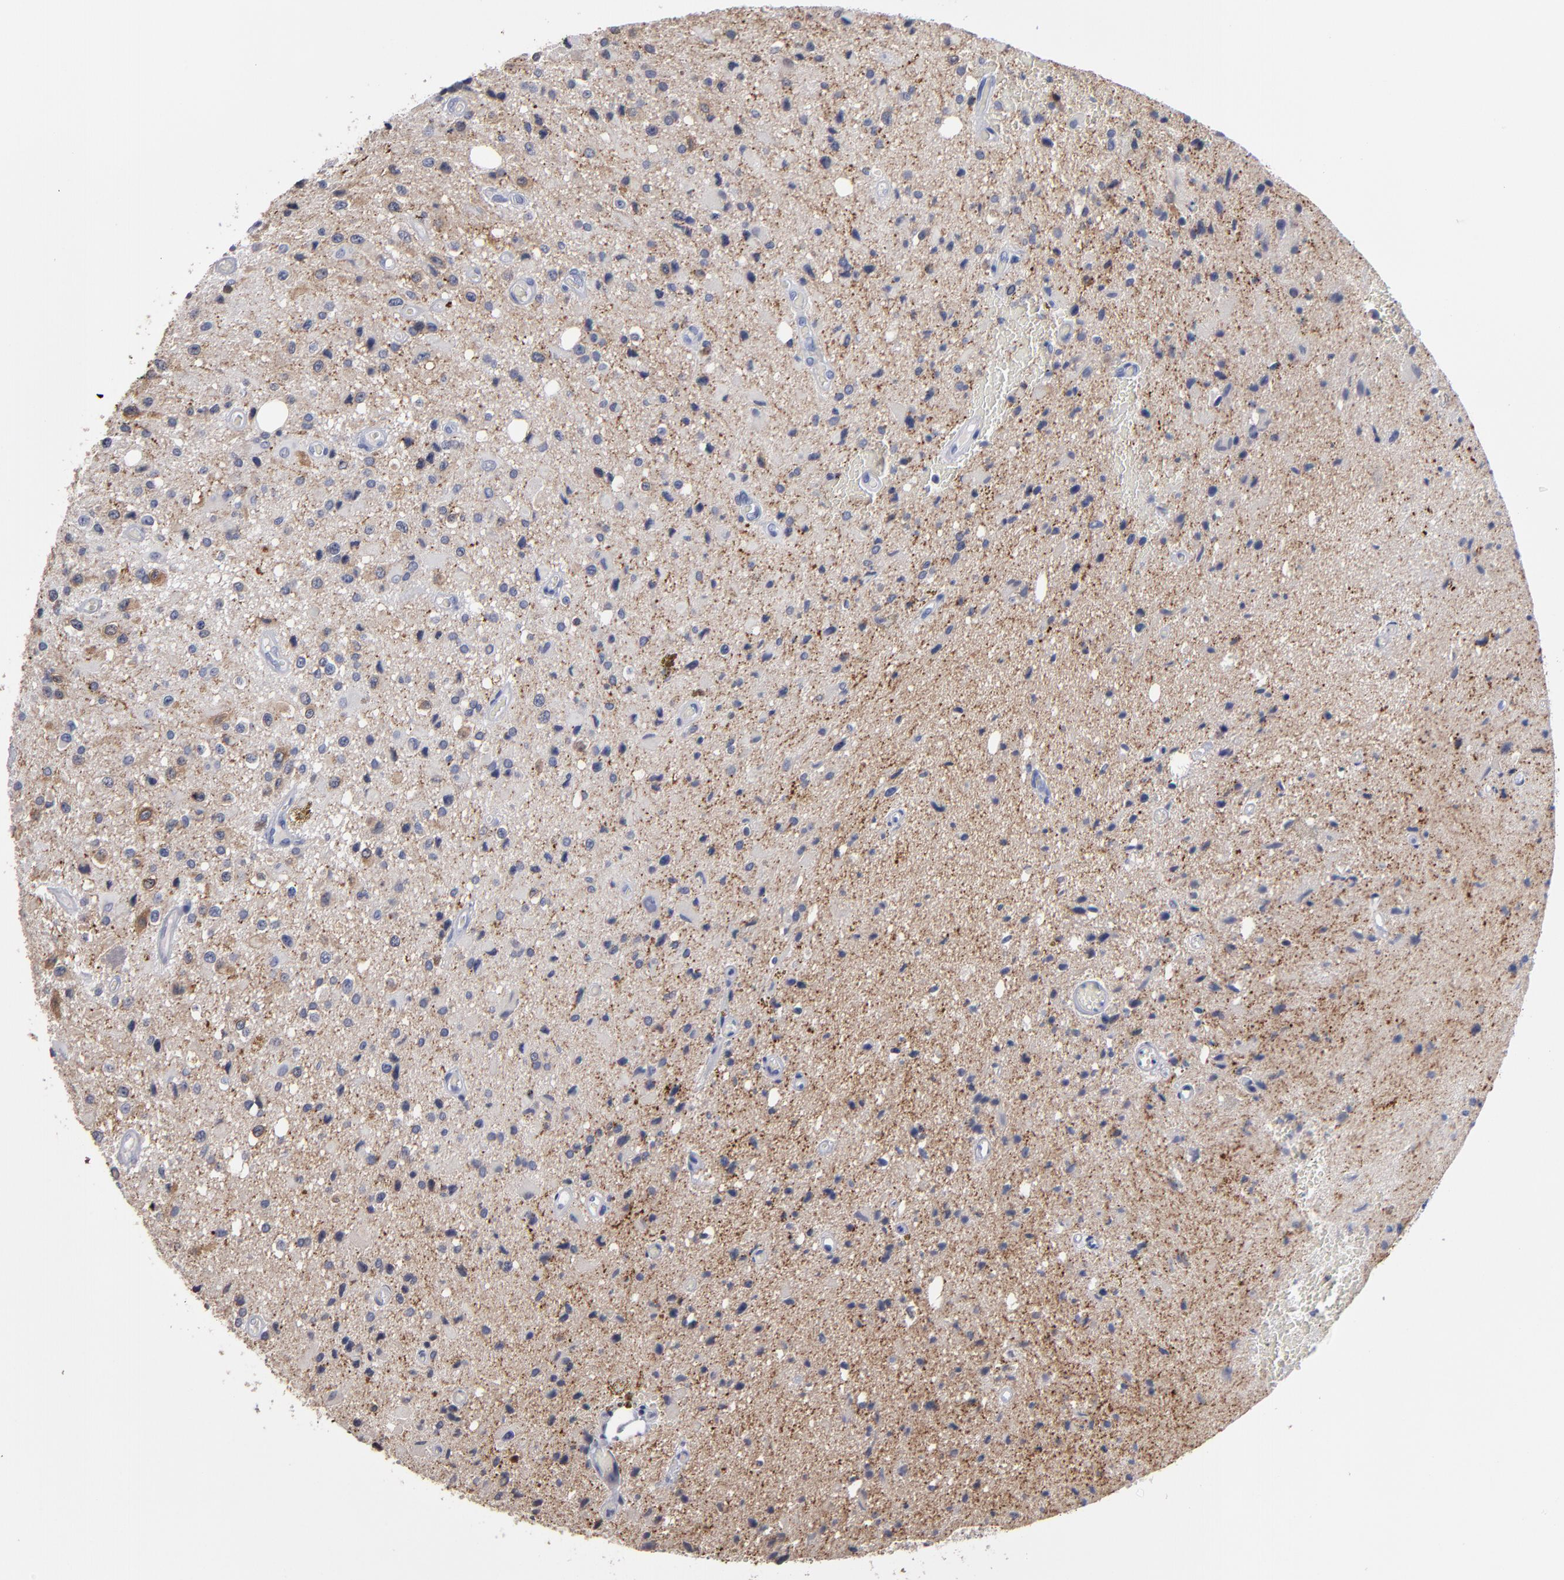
{"staining": {"intensity": "negative", "quantity": "none", "location": "none"}, "tissue": "glioma", "cell_type": "Tumor cells", "image_type": "cancer", "snomed": [{"axis": "morphology", "description": "Glioma, malignant, Low grade"}, {"axis": "topography", "description": "Brain"}], "caption": "This is a histopathology image of immunohistochemistry staining of glioma, which shows no expression in tumor cells. (DAB (3,3'-diaminobenzidine) IHC with hematoxylin counter stain).", "gene": "RPH3A", "patient": {"sex": "male", "age": 58}}